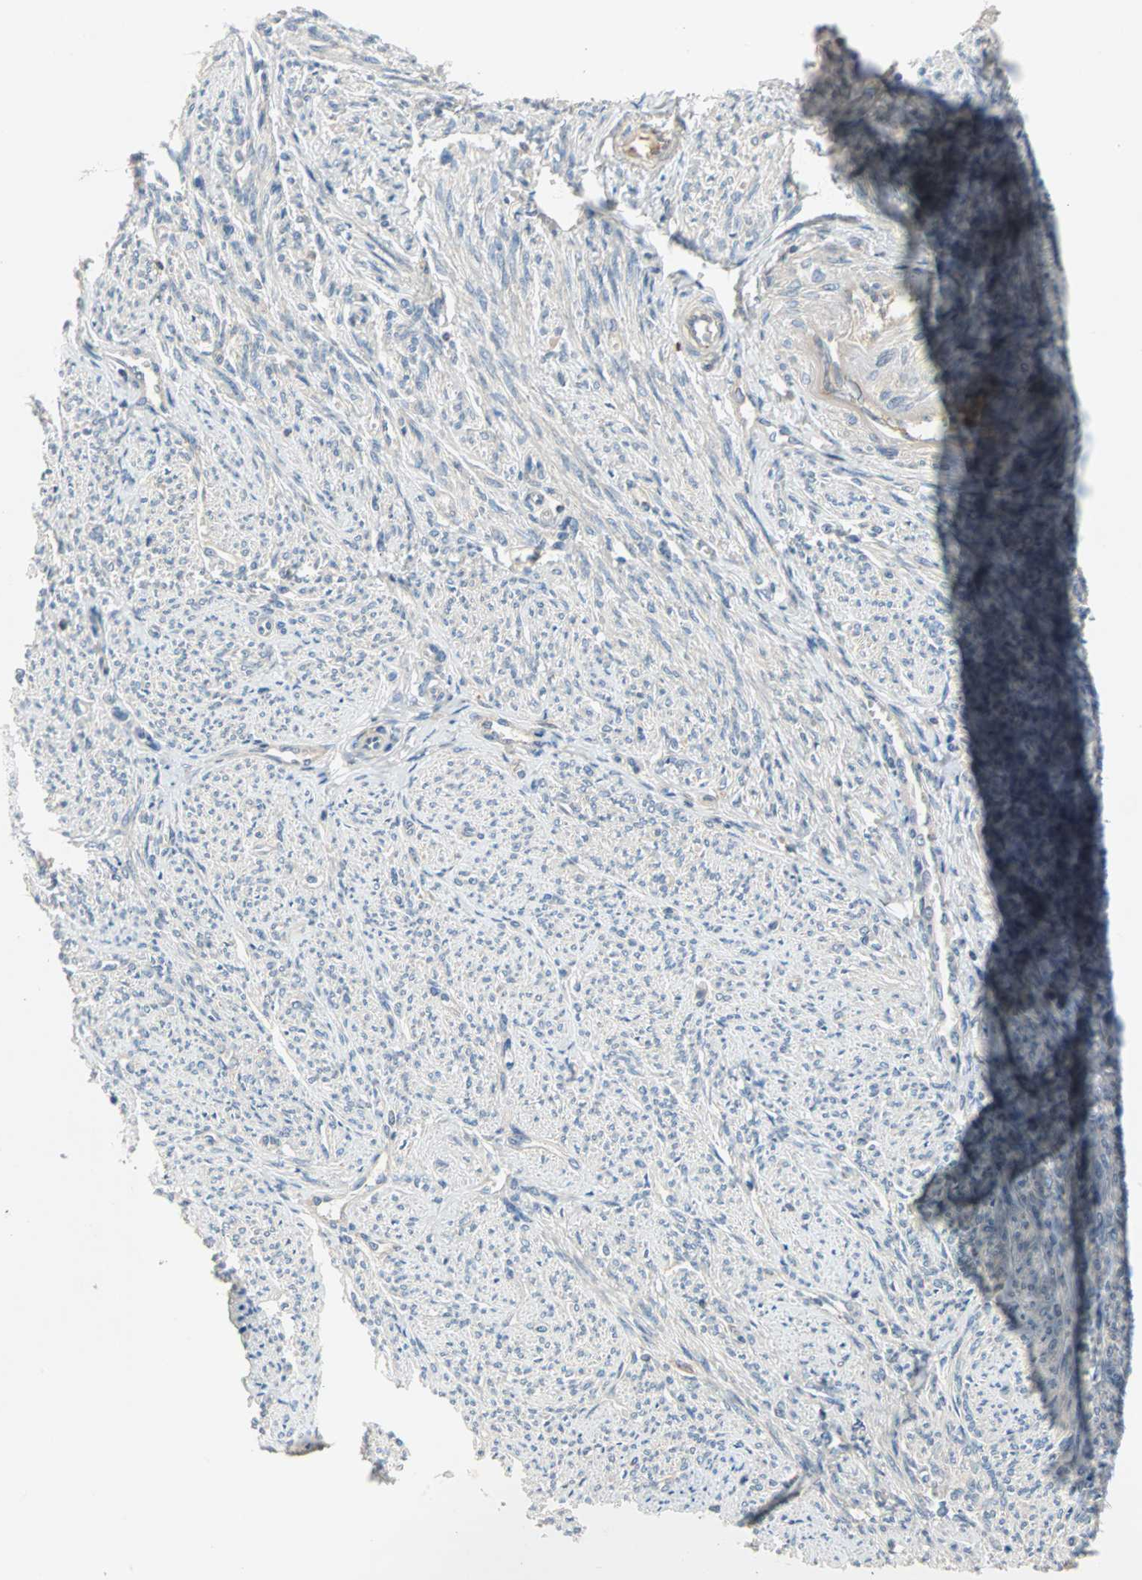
{"staining": {"intensity": "negative", "quantity": "none", "location": "none"}, "tissue": "smooth muscle", "cell_type": "Smooth muscle cells", "image_type": "normal", "snomed": [{"axis": "morphology", "description": "Normal tissue, NOS"}, {"axis": "topography", "description": "Smooth muscle"}], "caption": "Immunohistochemistry histopathology image of normal smooth muscle stained for a protein (brown), which shows no expression in smooth muscle cells.", "gene": "MAP4K1", "patient": {"sex": "female", "age": 65}}